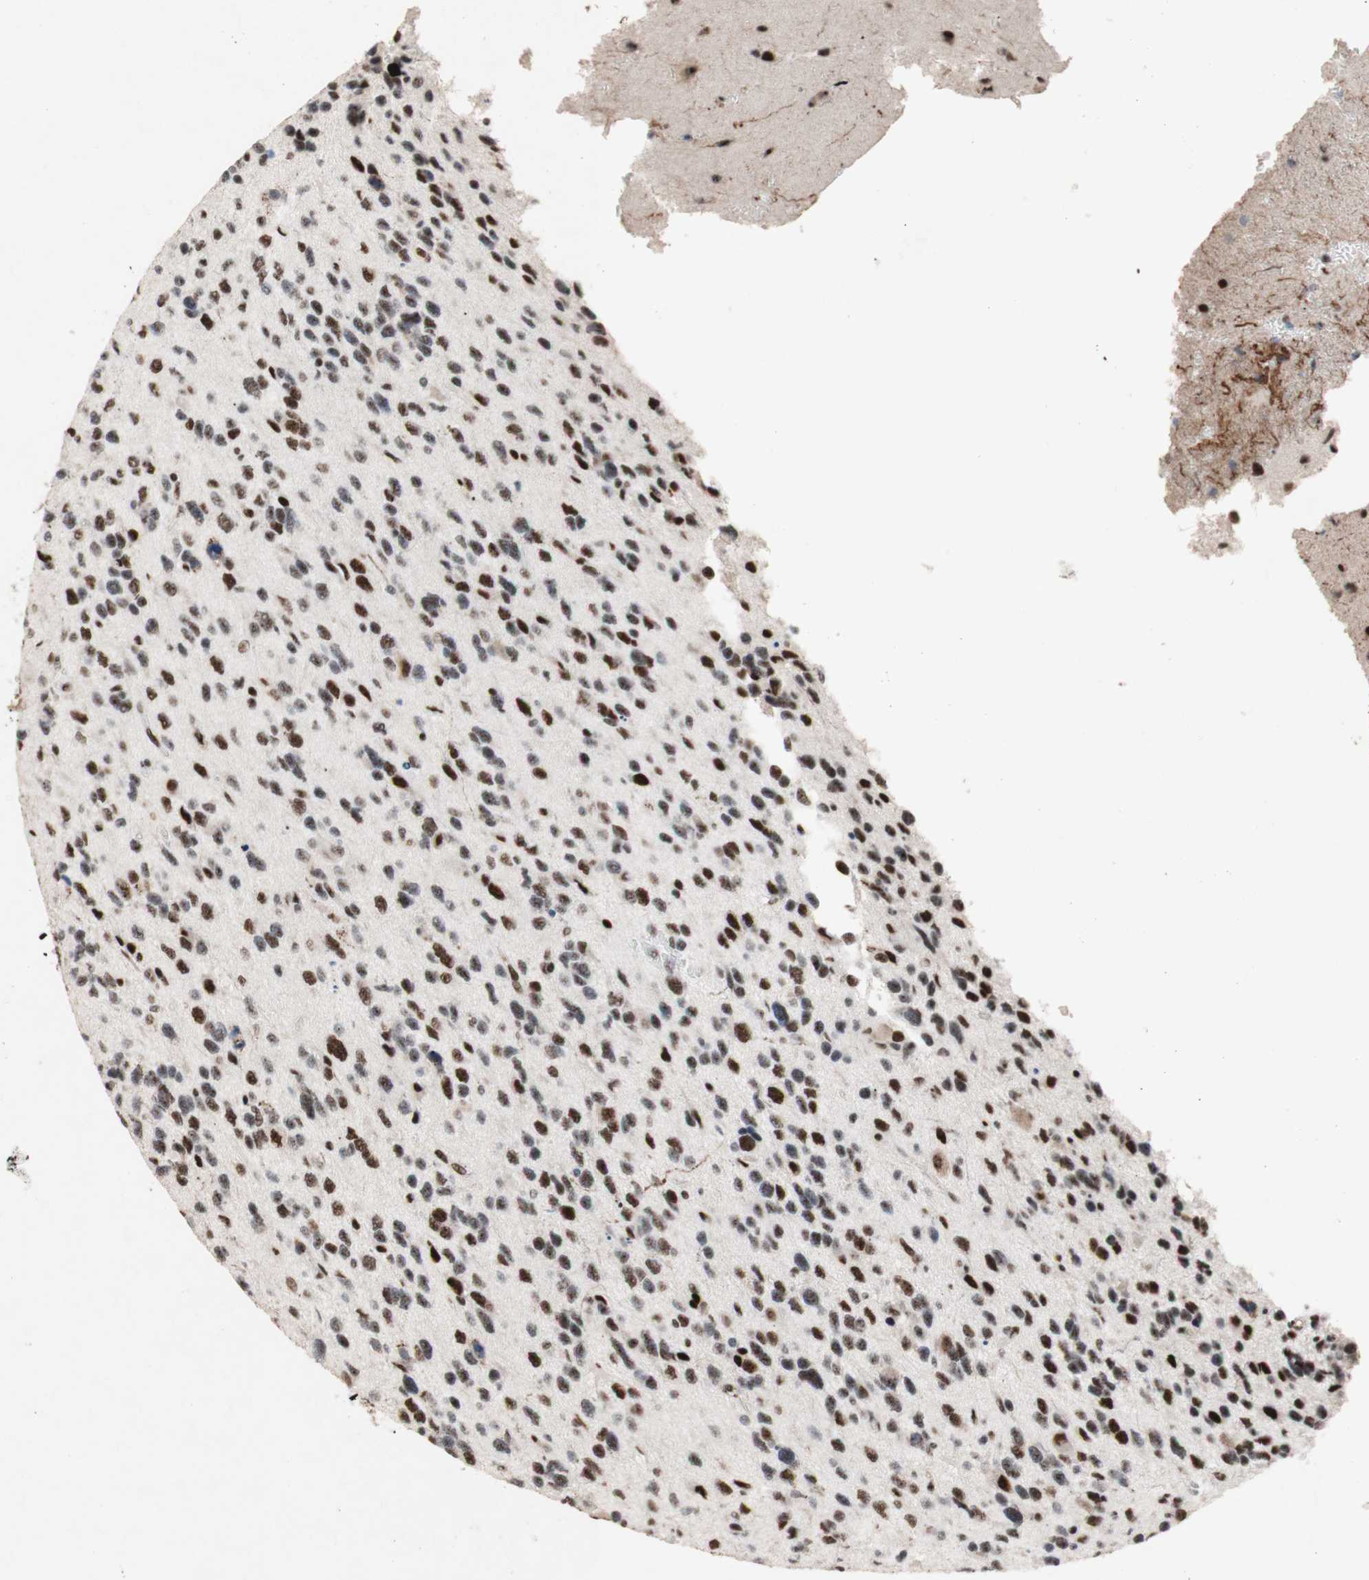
{"staining": {"intensity": "strong", "quantity": "25%-75%", "location": "nuclear"}, "tissue": "glioma", "cell_type": "Tumor cells", "image_type": "cancer", "snomed": [{"axis": "morphology", "description": "Glioma, malignant, High grade"}, {"axis": "topography", "description": "Brain"}], "caption": "A brown stain shows strong nuclear expression of a protein in human malignant high-grade glioma tumor cells. (IHC, brightfield microscopy, high magnification).", "gene": "TLE1", "patient": {"sex": "female", "age": 58}}